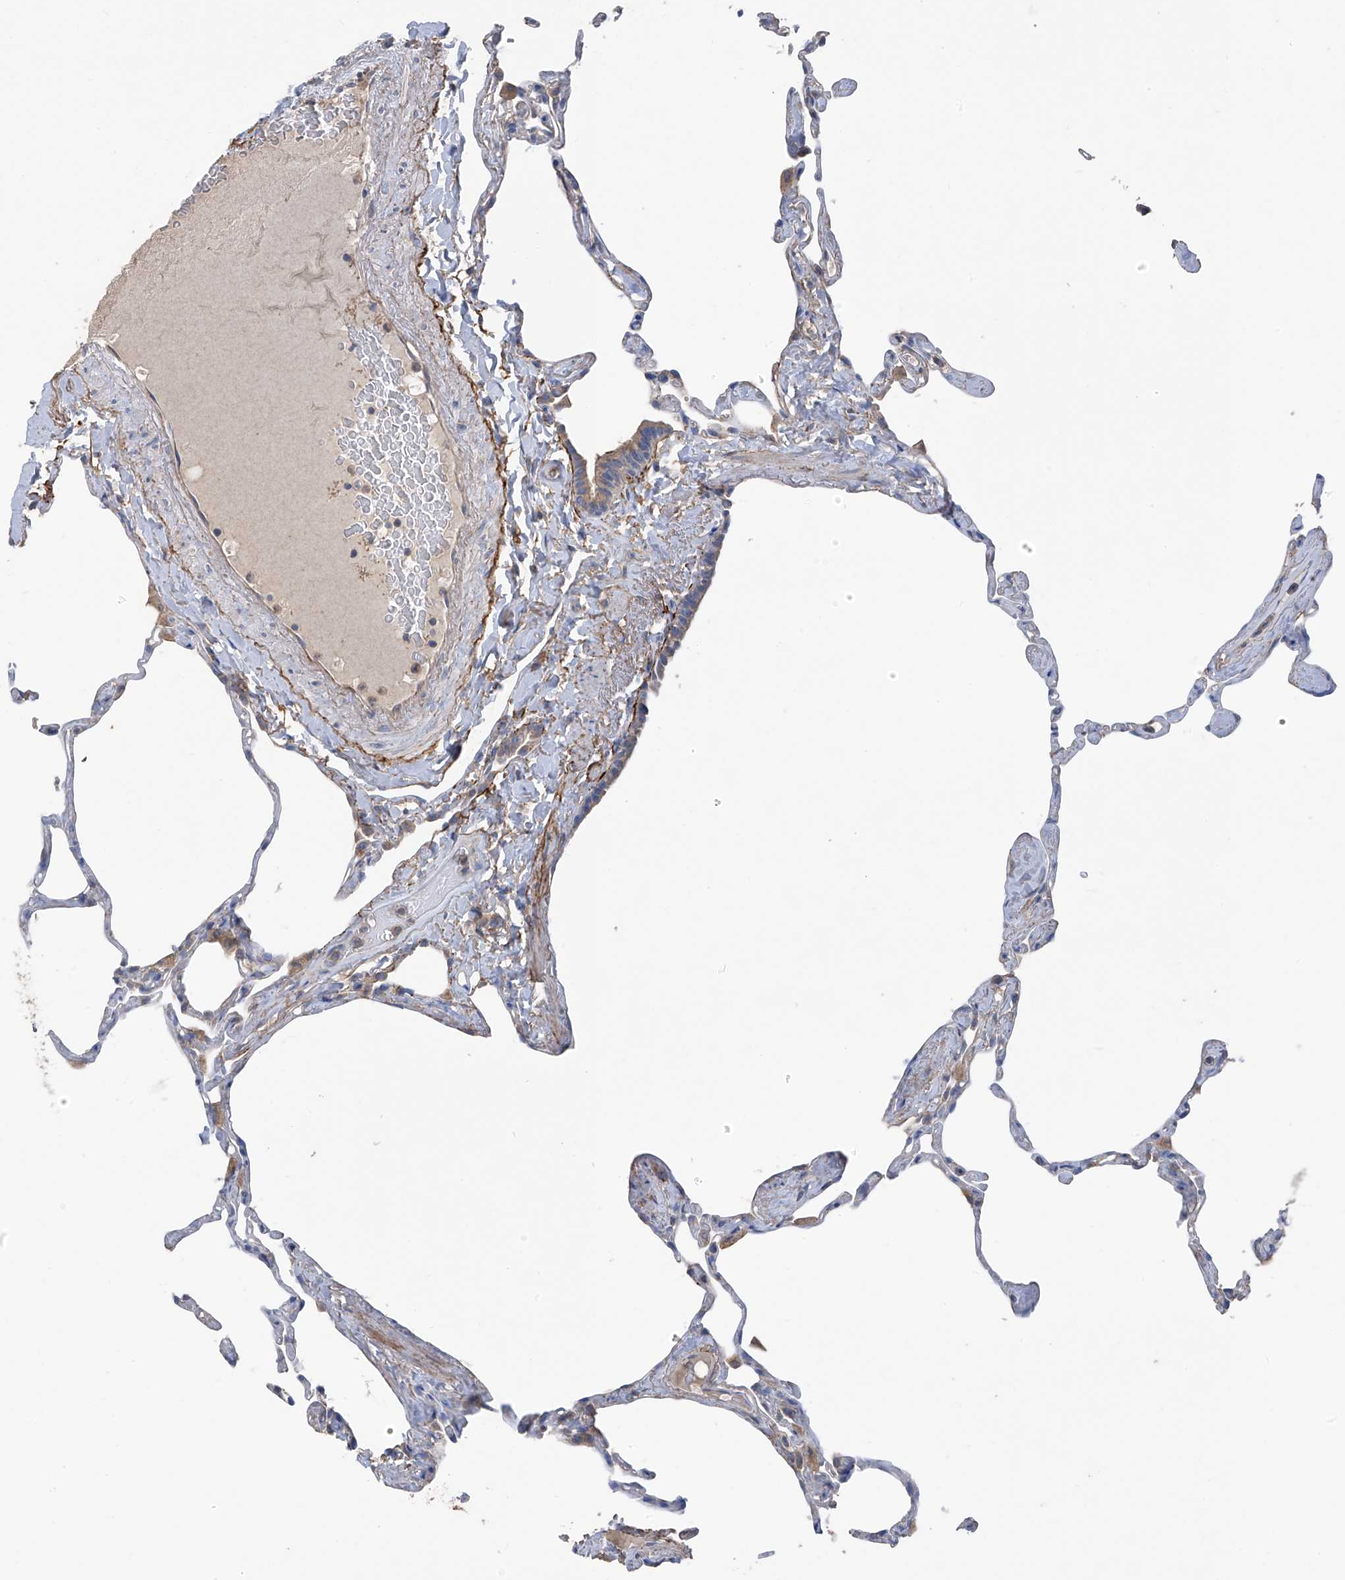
{"staining": {"intensity": "negative", "quantity": "none", "location": "none"}, "tissue": "lung", "cell_type": "Alveolar cells", "image_type": "normal", "snomed": [{"axis": "morphology", "description": "Normal tissue, NOS"}, {"axis": "topography", "description": "Lung"}], "caption": "Immunohistochemical staining of unremarkable lung displays no significant expression in alveolar cells.", "gene": "GALNTL6", "patient": {"sex": "male", "age": 65}}